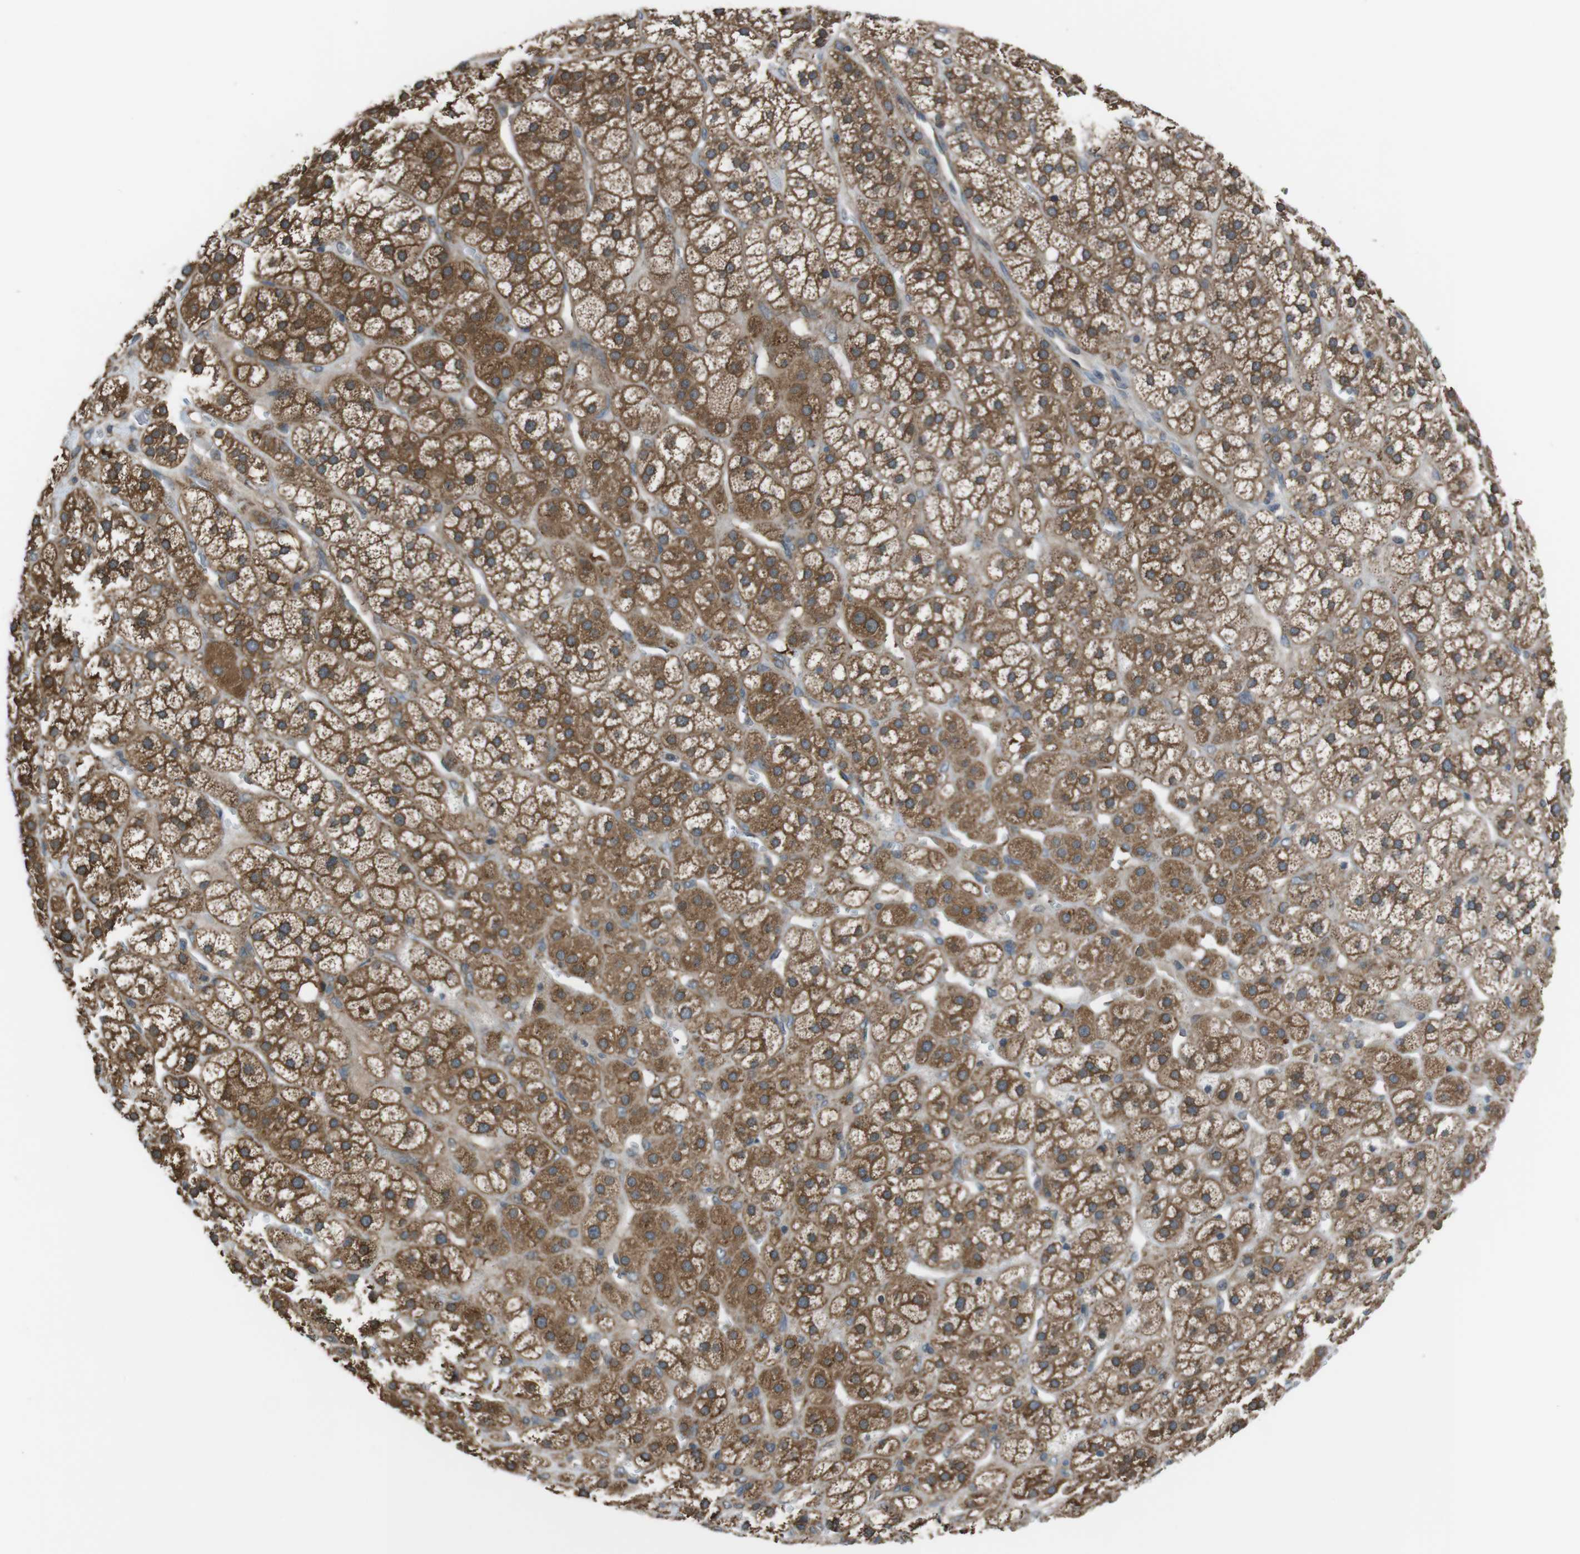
{"staining": {"intensity": "moderate", "quantity": ">75%", "location": "cytoplasmic/membranous"}, "tissue": "adrenal gland", "cell_type": "Glandular cells", "image_type": "normal", "snomed": [{"axis": "morphology", "description": "Normal tissue, NOS"}, {"axis": "topography", "description": "Adrenal gland"}], "caption": "Moderate cytoplasmic/membranous positivity is appreciated in approximately >75% of glandular cells in unremarkable adrenal gland. The protein is stained brown, and the nuclei are stained in blue (DAB IHC with brightfield microscopy, high magnification).", "gene": "SSR3", "patient": {"sex": "male", "age": 56}}